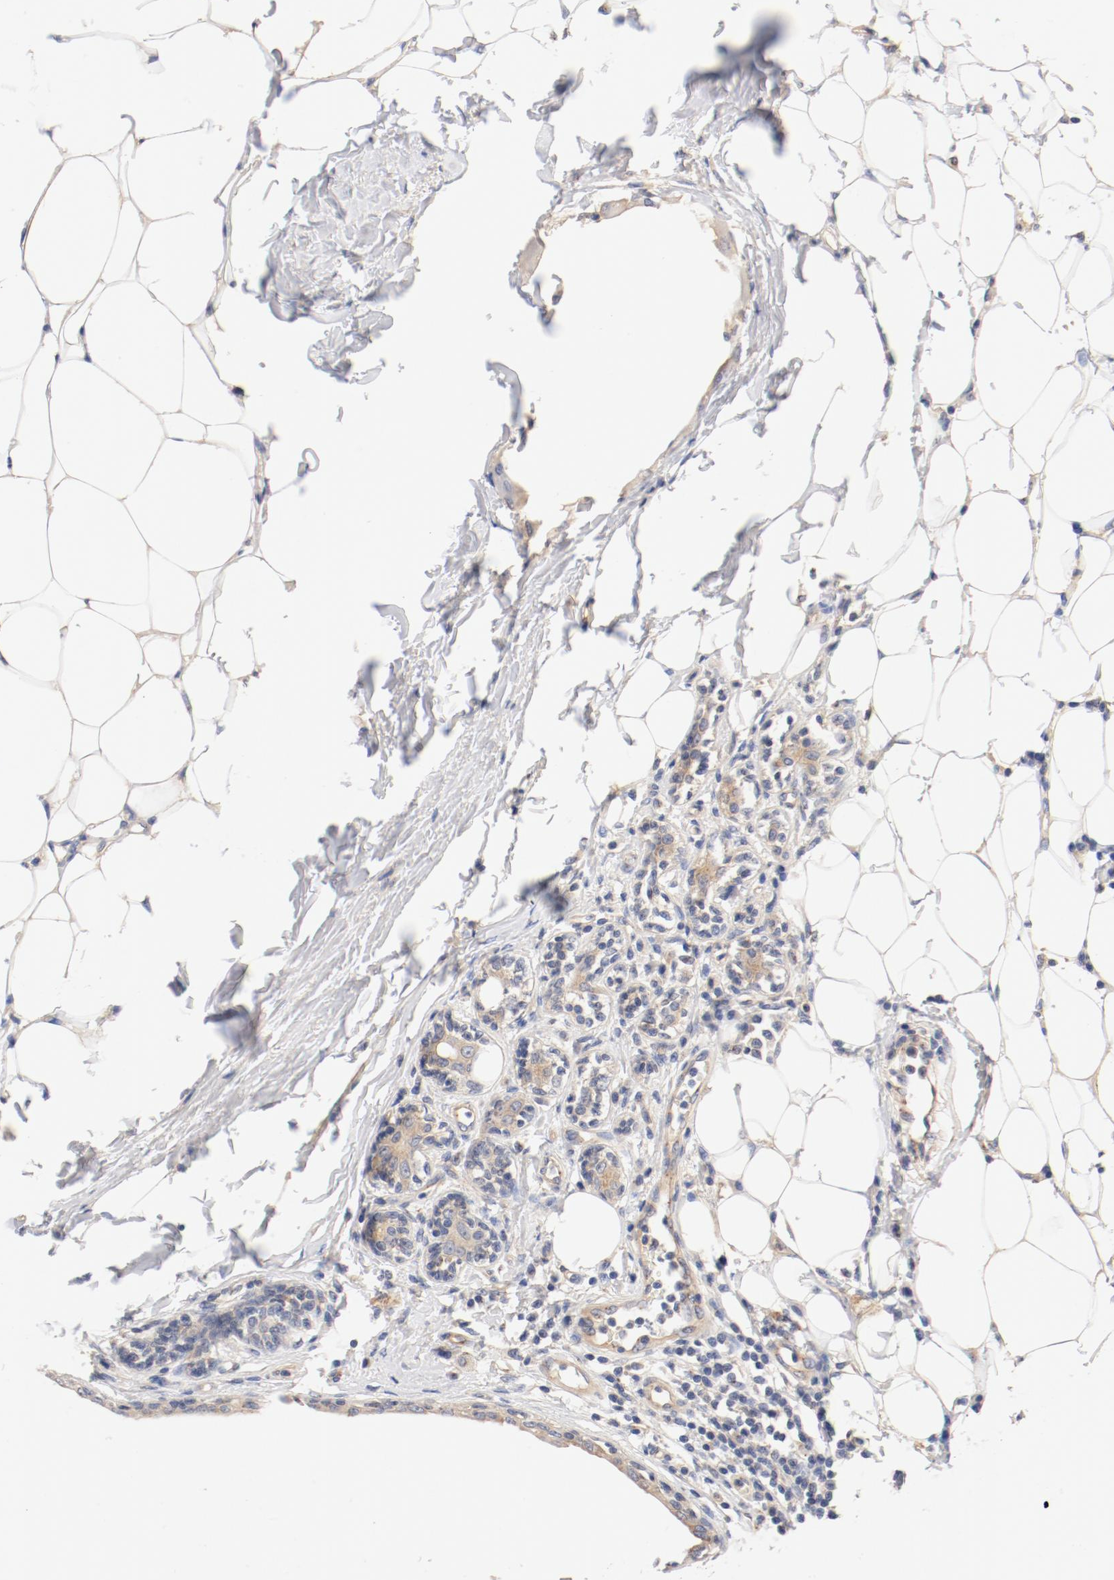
{"staining": {"intensity": "moderate", "quantity": ">75%", "location": "cytoplasmic/membranous"}, "tissue": "breast cancer", "cell_type": "Tumor cells", "image_type": "cancer", "snomed": [{"axis": "morphology", "description": "Duct carcinoma"}, {"axis": "topography", "description": "Breast"}], "caption": "IHC image of neoplastic tissue: breast cancer stained using IHC shows medium levels of moderate protein expression localized specifically in the cytoplasmic/membranous of tumor cells, appearing as a cytoplasmic/membranous brown color.", "gene": "DYNC1H1", "patient": {"sex": "female", "age": 40}}